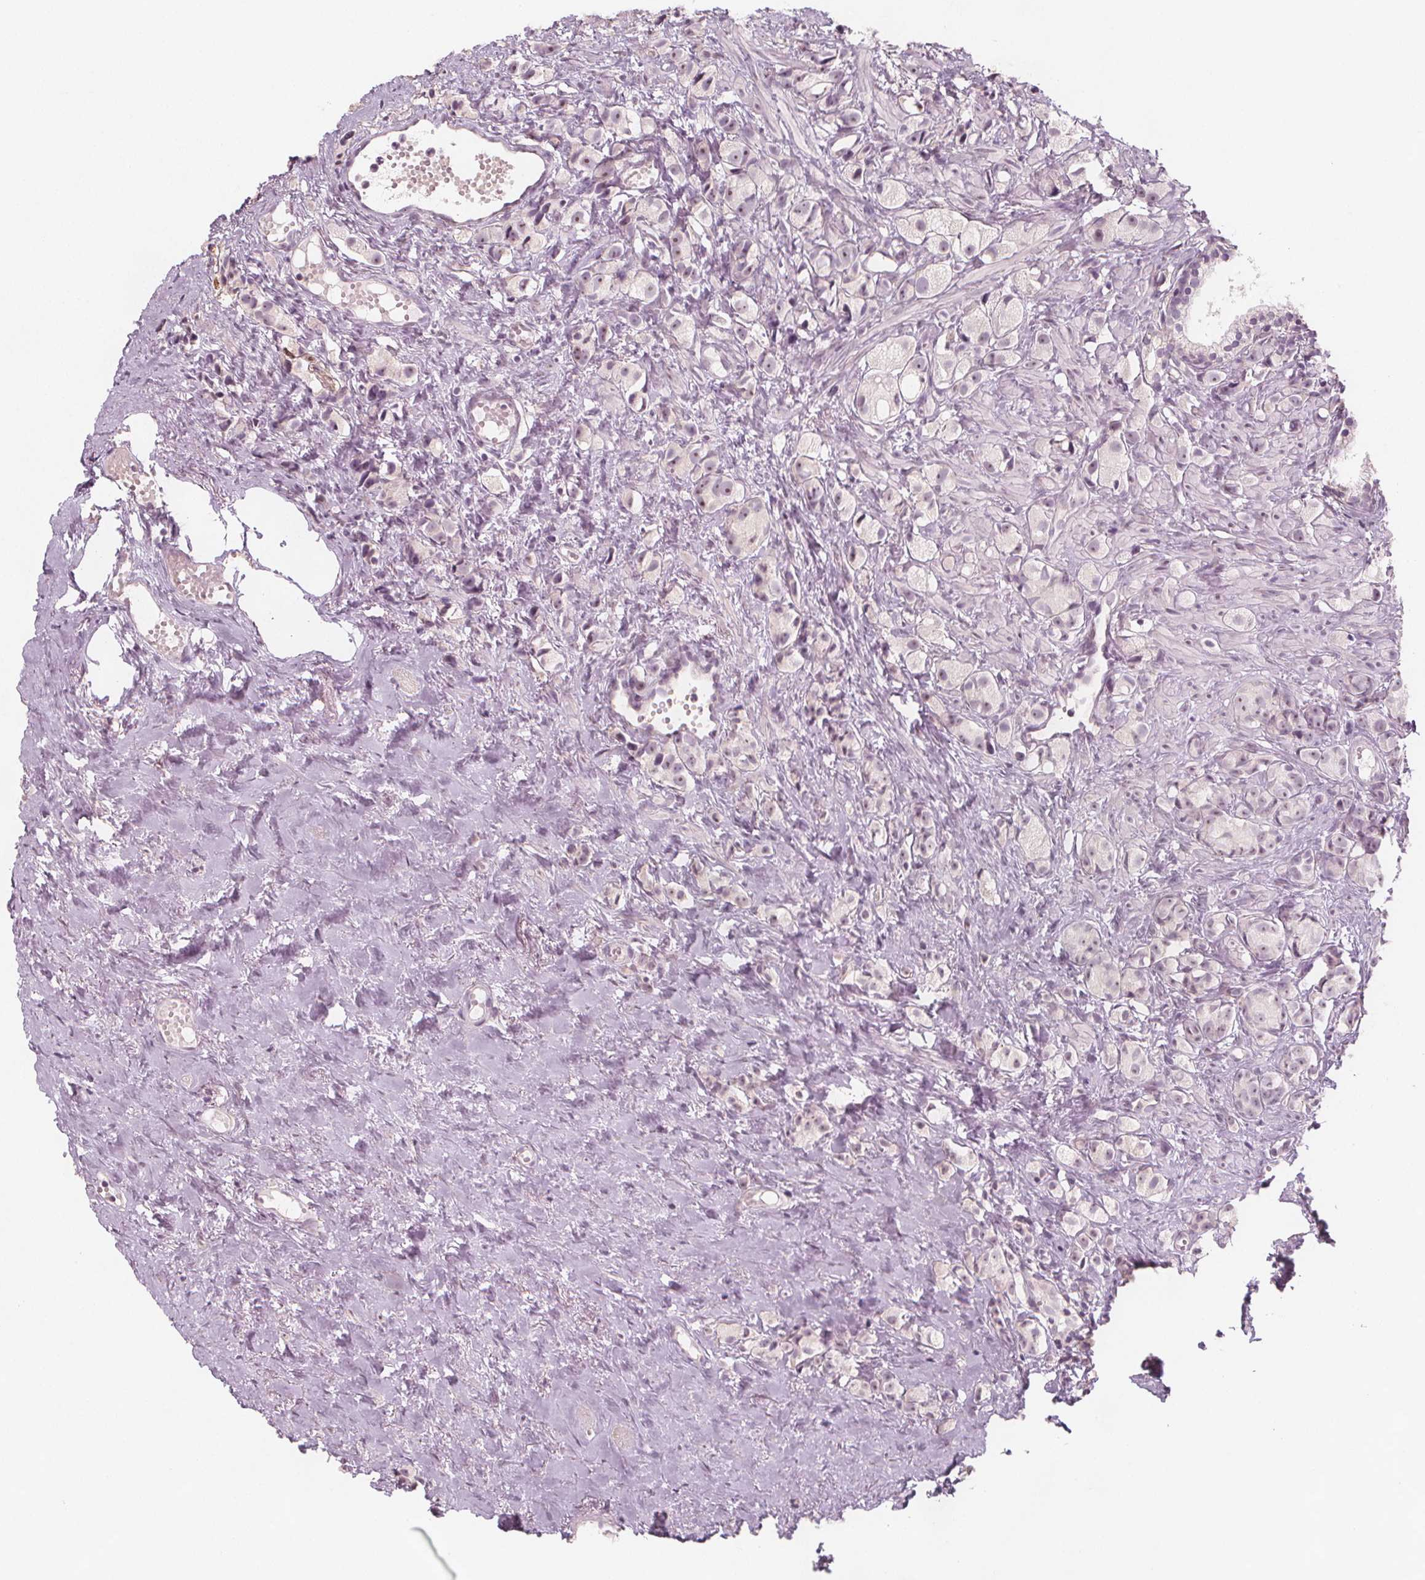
{"staining": {"intensity": "weak", "quantity": "25%-75%", "location": "nuclear"}, "tissue": "prostate cancer", "cell_type": "Tumor cells", "image_type": "cancer", "snomed": [{"axis": "morphology", "description": "Adenocarcinoma, High grade"}, {"axis": "topography", "description": "Prostate"}], "caption": "This photomicrograph demonstrates prostate high-grade adenocarcinoma stained with immunohistochemistry (IHC) to label a protein in brown. The nuclear of tumor cells show weak positivity for the protein. Nuclei are counter-stained blue.", "gene": "C1orf167", "patient": {"sex": "male", "age": 81}}